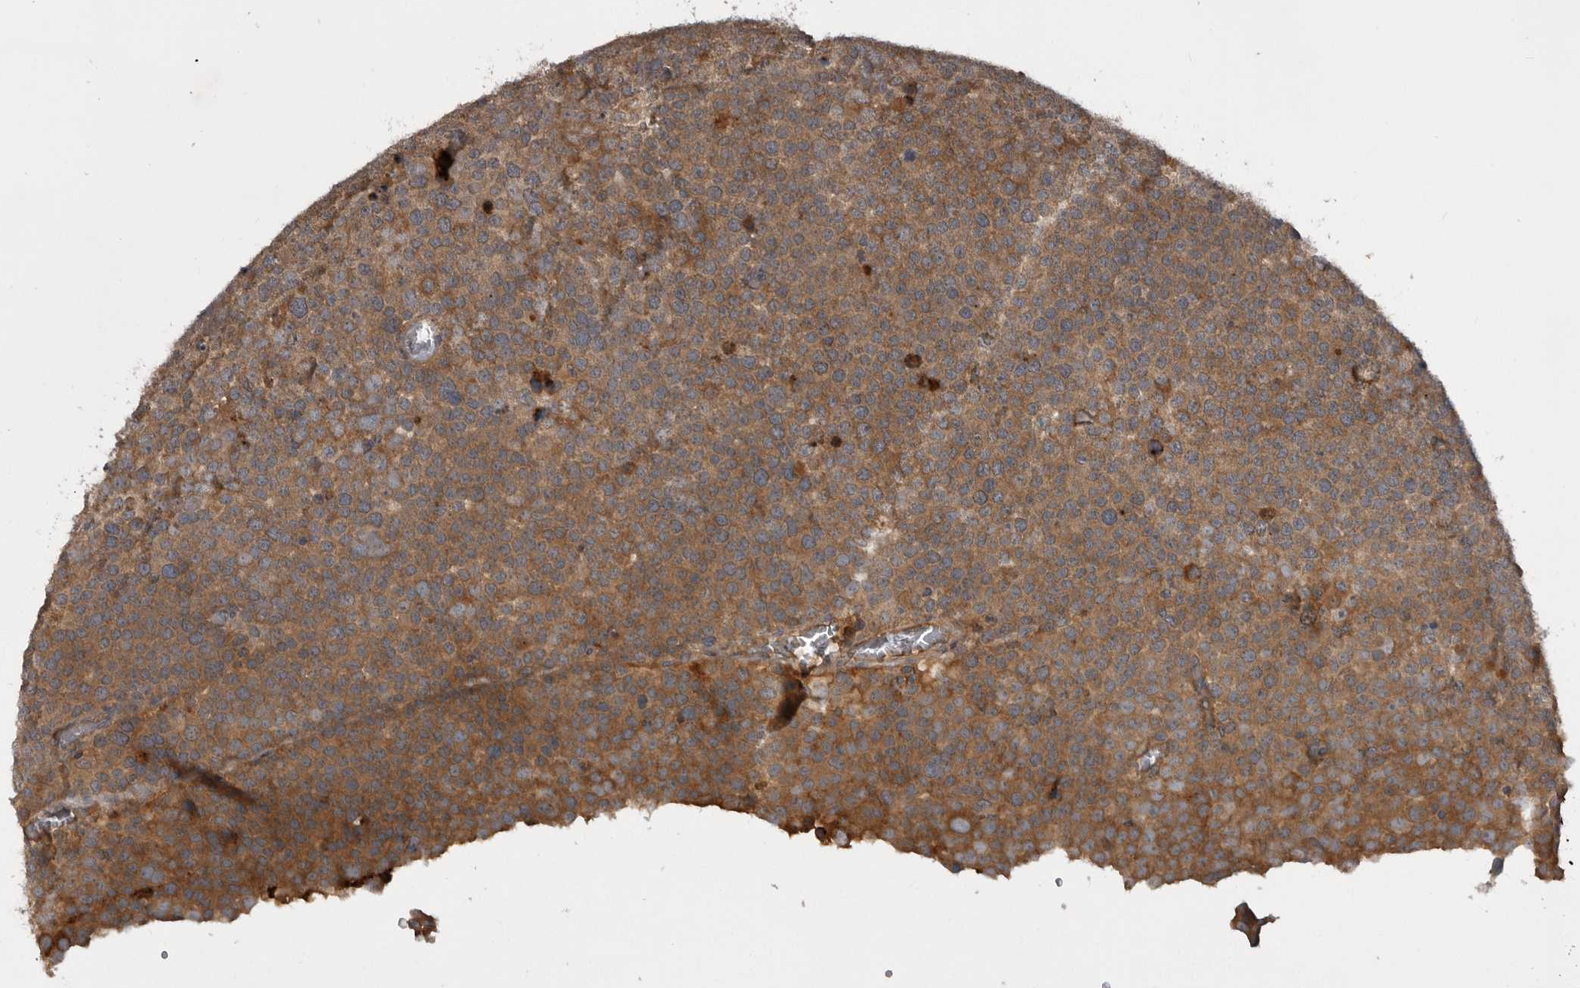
{"staining": {"intensity": "moderate", "quantity": ">75%", "location": "cytoplasmic/membranous"}, "tissue": "testis cancer", "cell_type": "Tumor cells", "image_type": "cancer", "snomed": [{"axis": "morphology", "description": "Seminoma, NOS"}, {"axis": "topography", "description": "Testis"}], "caption": "Immunohistochemical staining of human seminoma (testis) displays medium levels of moderate cytoplasmic/membranous expression in about >75% of tumor cells. Immunohistochemistry stains the protein of interest in brown and the nuclei are stained blue.", "gene": "RAB3GAP2", "patient": {"sex": "male", "age": 71}}